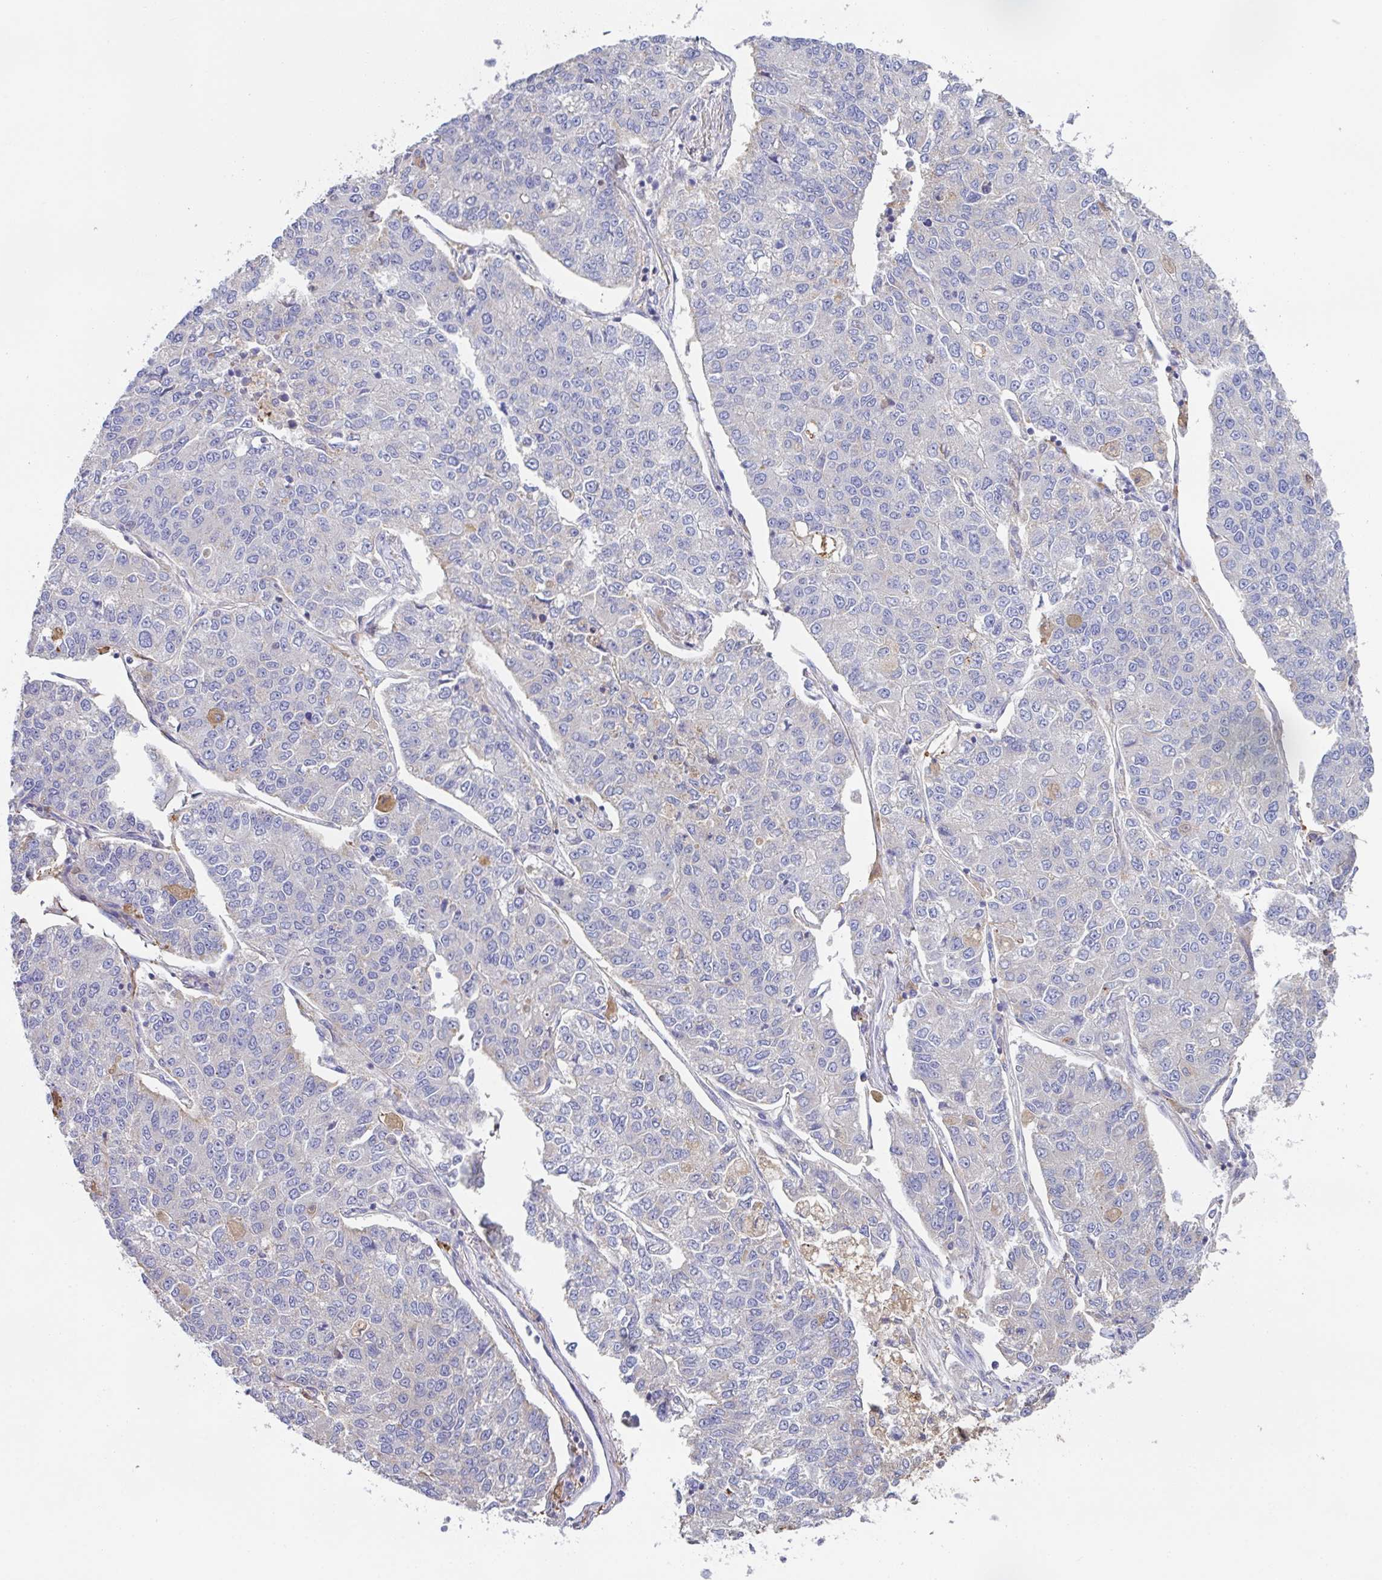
{"staining": {"intensity": "negative", "quantity": "none", "location": "none"}, "tissue": "lung cancer", "cell_type": "Tumor cells", "image_type": "cancer", "snomed": [{"axis": "morphology", "description": "Adenocarcinoma, NOS"}, {"axis": "topography", "description": "Lung"}], "caption": "IHC micrograph of neoplastic tissue: lung cancer stained with DAB (3,3'-diaminobenzidine) exhibits no significant protein staining in tumor cells.", "gene": "TFAP2C", "patient": {"sex": "male", "age": 49}}